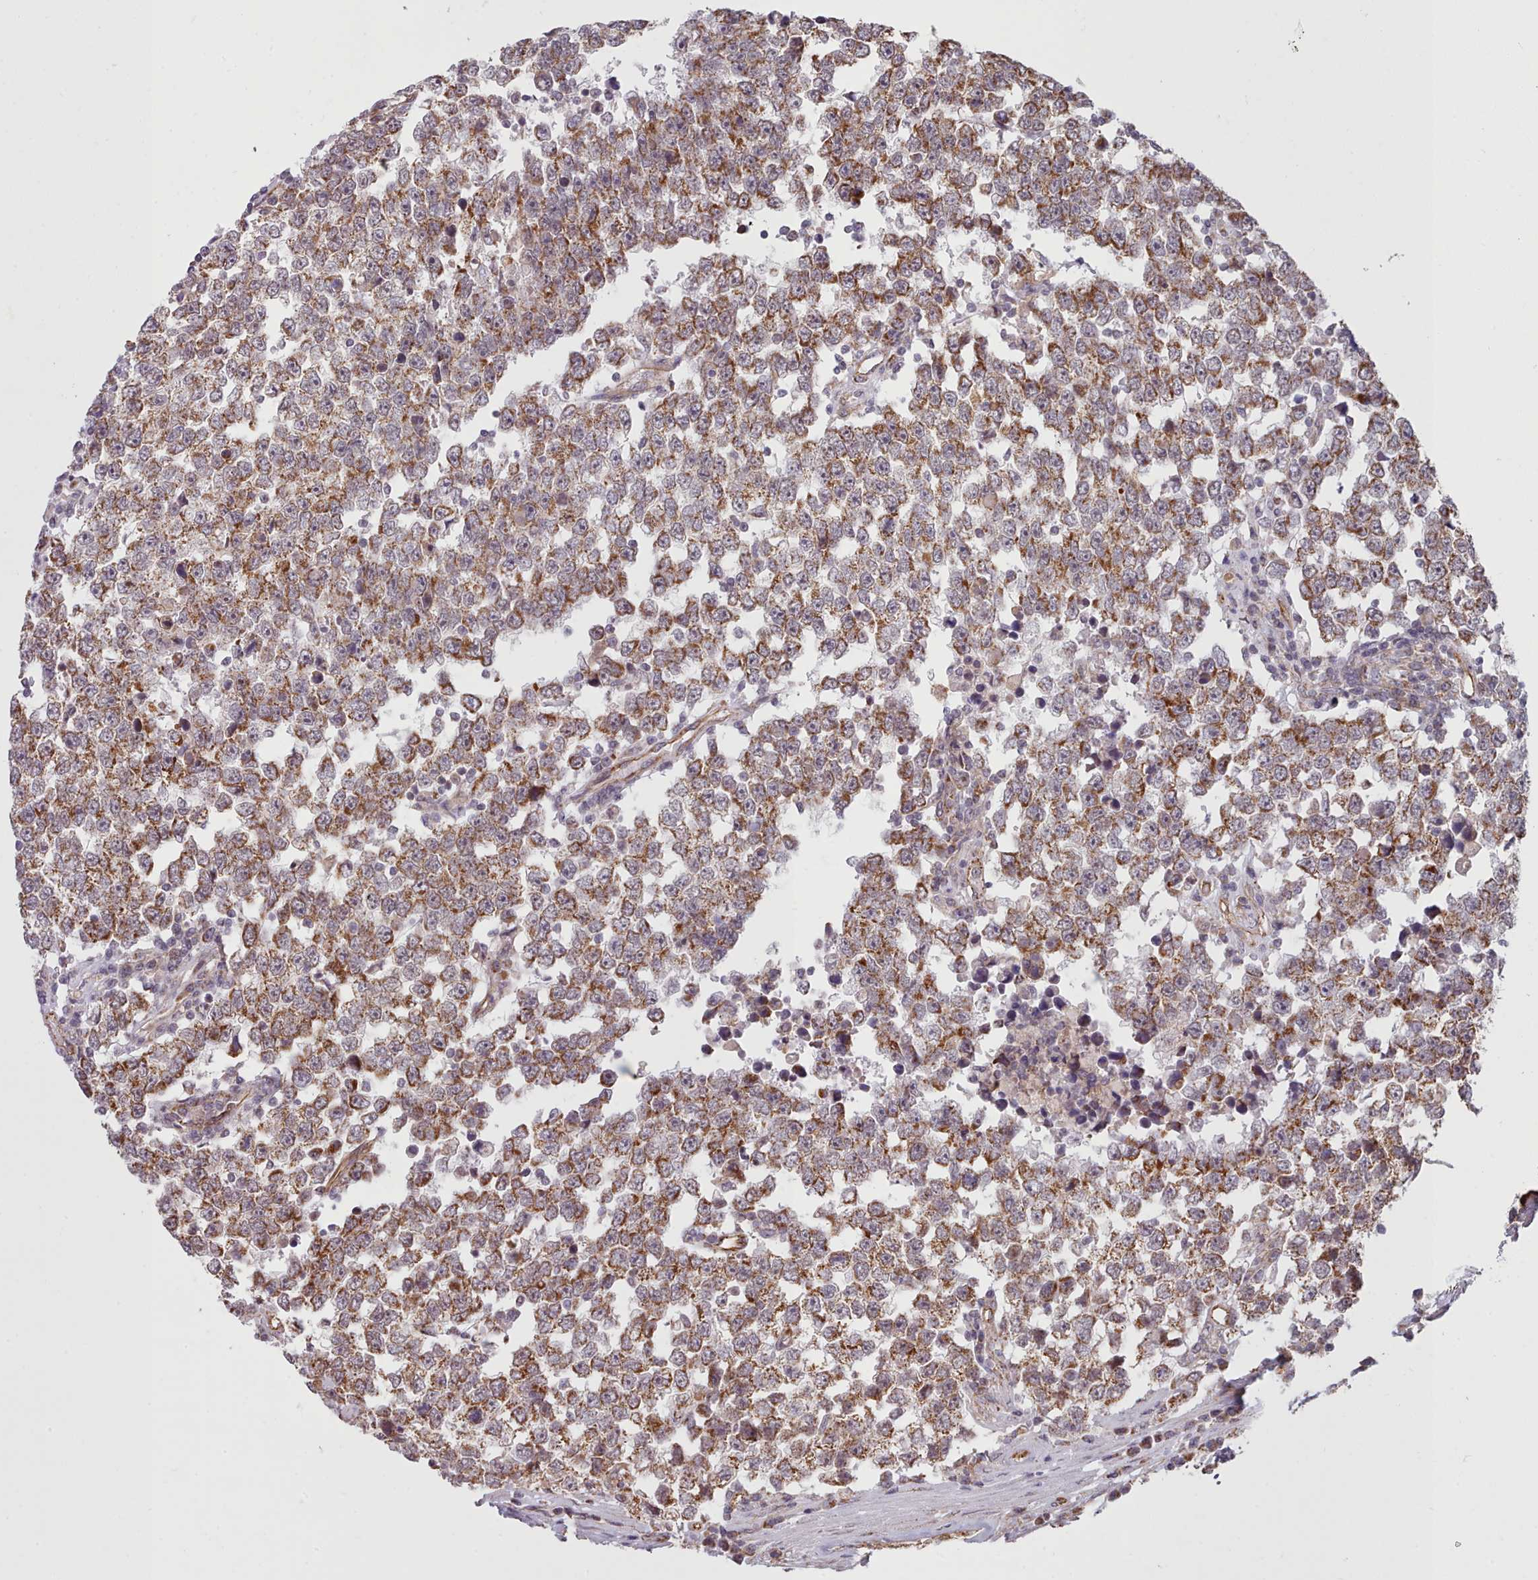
{"staining": {"intensity": "moderate", "quantity": ">75%", "location": "cytoplasmic/membranous"}, "tissue": "testis cancer", "cell_type": "Tumor cells", "image_type": "cancer", "snomed": [{"axis": "morphology", "description": "Seminoma, NOS"}, {"axis": "morphology", "description": "Carcinoma, Embryonal, NOS"}, {"axis": "topography", "description": "Testis"}], "caption": "Protein staining of testis seminoma tissue shows moderate cytoplasmic/membranous staining in approximately >75% of tumor cells.", "gene": "MRPL46", "patient": {"sex": "male", "age": 28}}